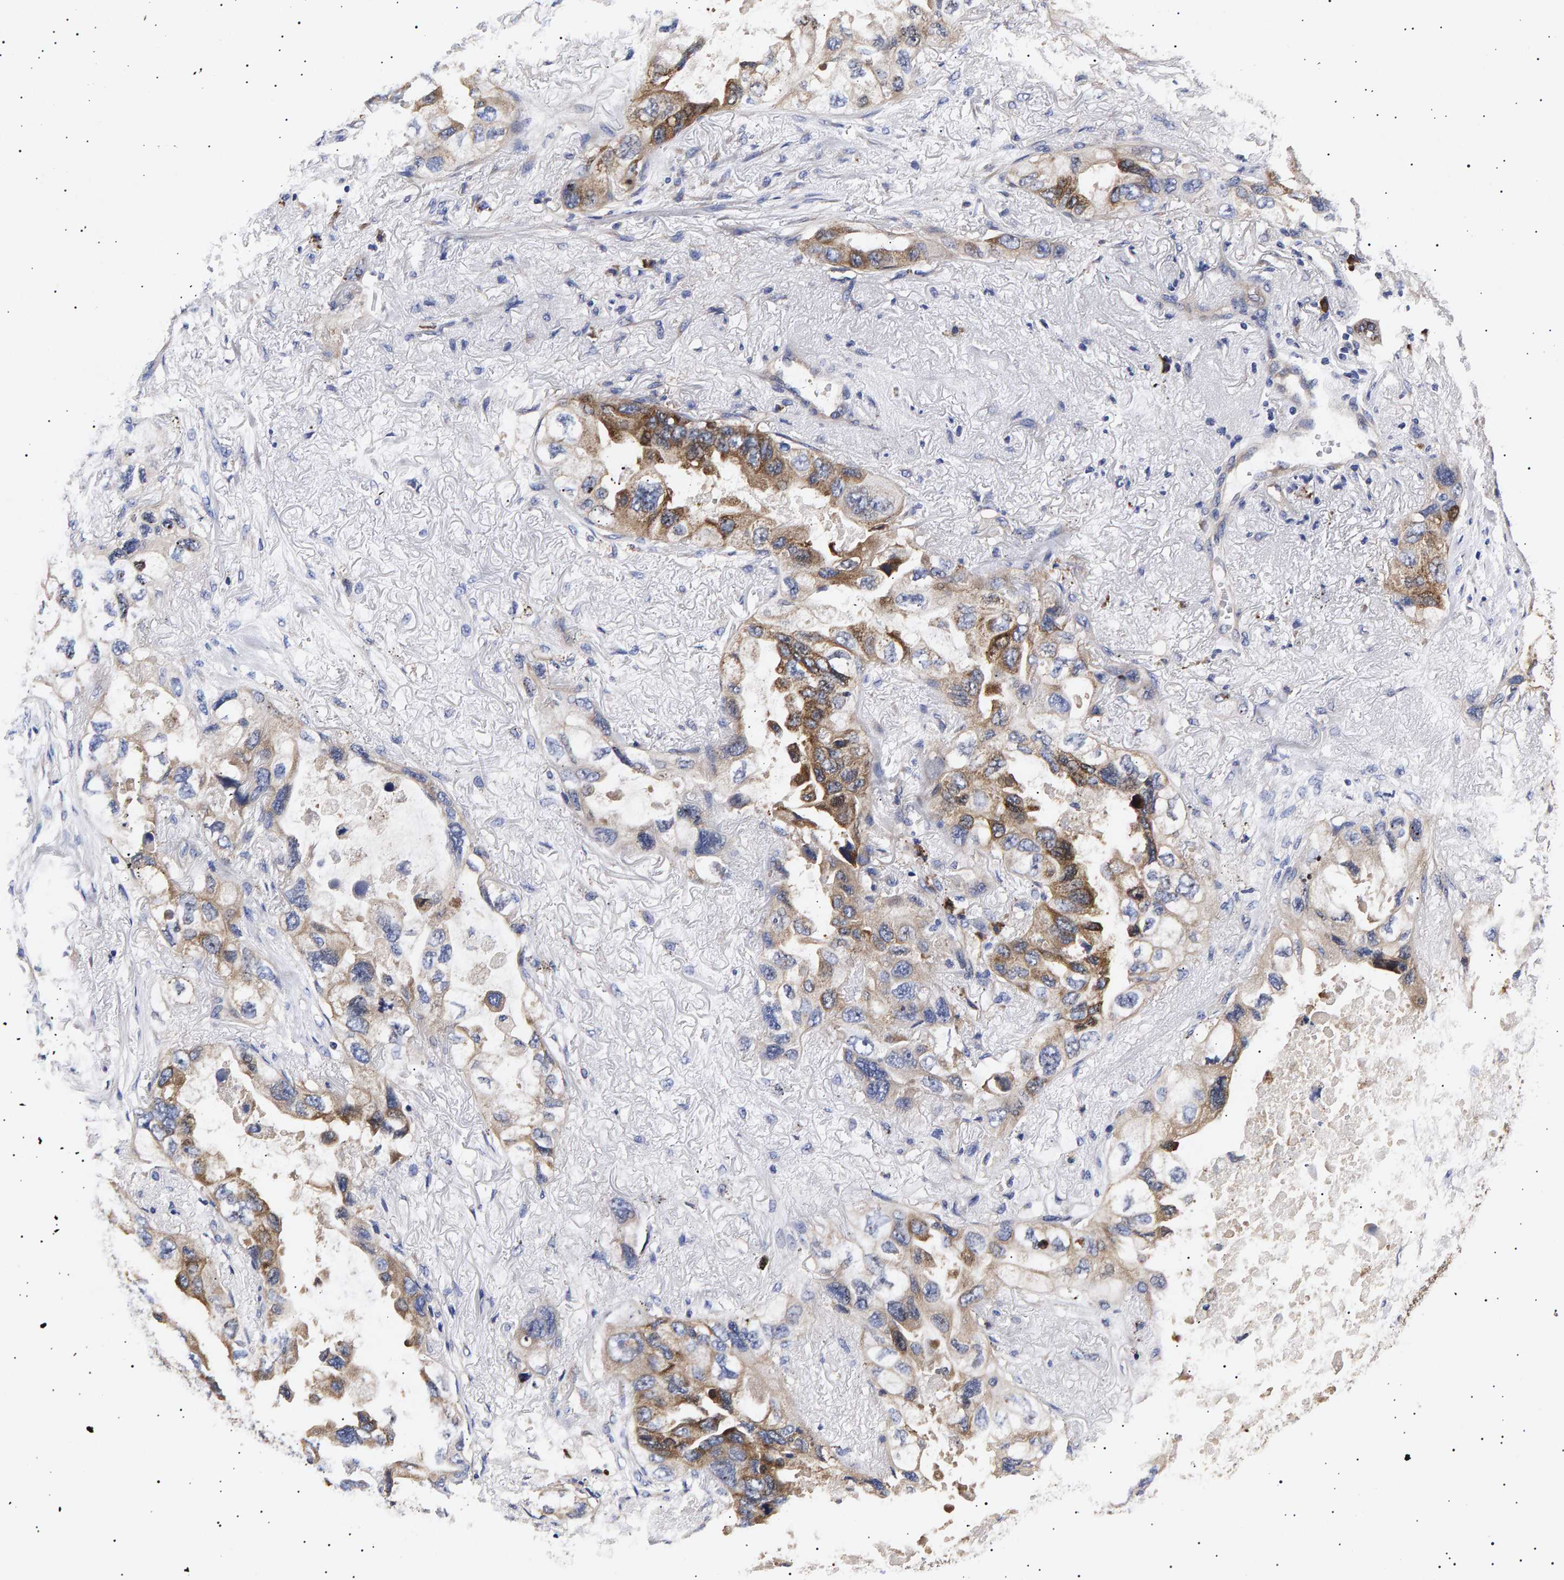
{"staining": {"intensity": "moderate", "quantity": "25%-75%", "location": "cytoplasmic/membranous"}, "tissue": "lung cancer", "cell_type": "Tumor cells", "image_type": "cancer", "snomed": [{"axis": "morphology", "description": "Squamous cell carcinoma, NOS"}, {"axis": "topography", "description": "Lung"}], "caption": "Moderate cytoplasmic/membranous positivity is seen in approximately 25%-75% of tumor cells in lung cancer (squamous cell carcinoma).", "gene": "ANKRD40", "patient": {"sex": "female", "age": 73}}